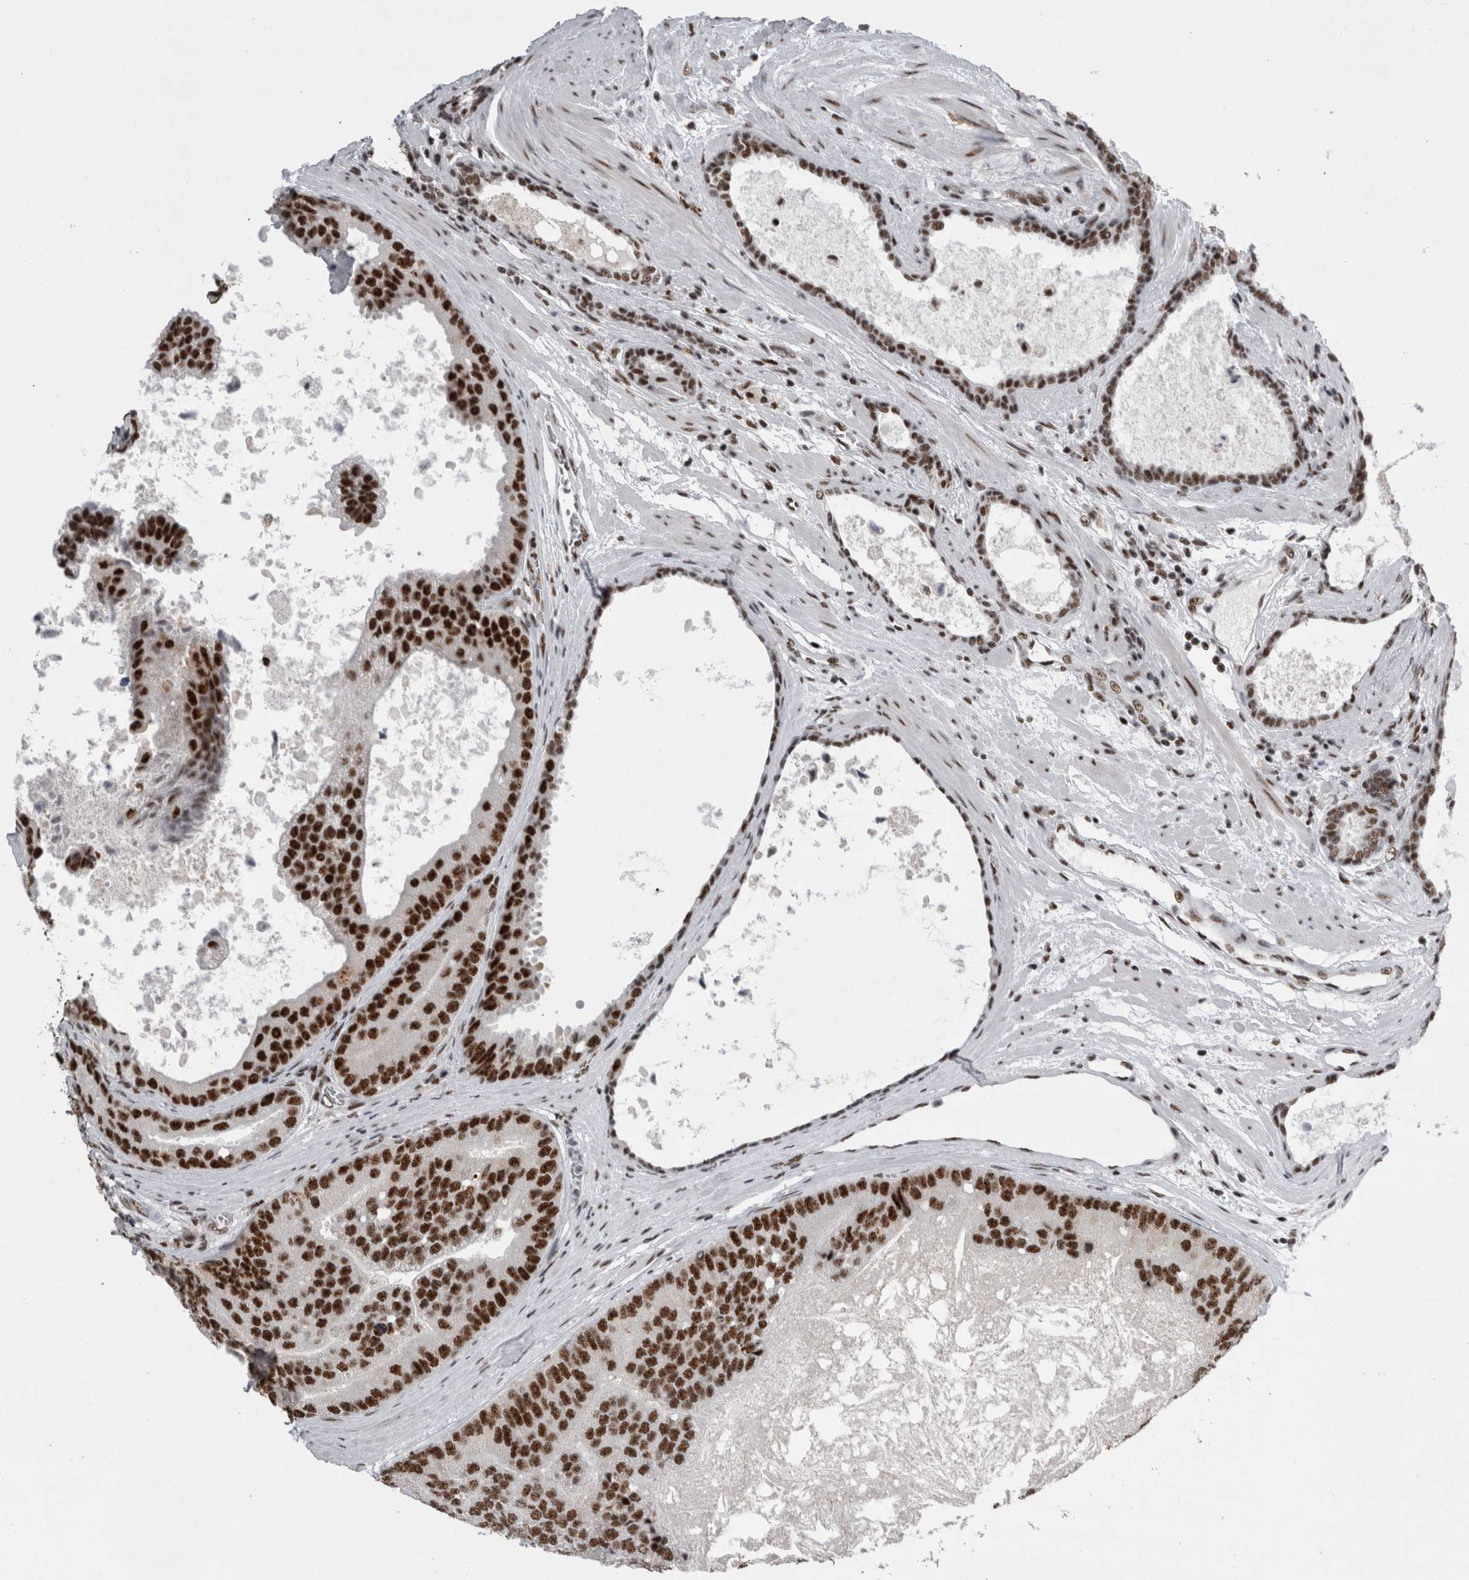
{"staining": {"intensity": "strong", "quantity": ">75%", "location": "nuclear"}, "tissue": "prostate cancer", "cell_type": "Tumor cells", "image_type": "cancer", "snomed": [{"axis": "morphology", "description": "Adenocarcinoma, High grade"}, {"axis": "topography", "description": "Prostate"}], "caption": "Brown immunohistochemical staining in prostate cancer (high-grade adenocarcinoma) displays strong nuclear positivity in approximately >75% of tumor cells.", "gene": "SNRNP40", "patient": {"sex": "male", "age": 70}}